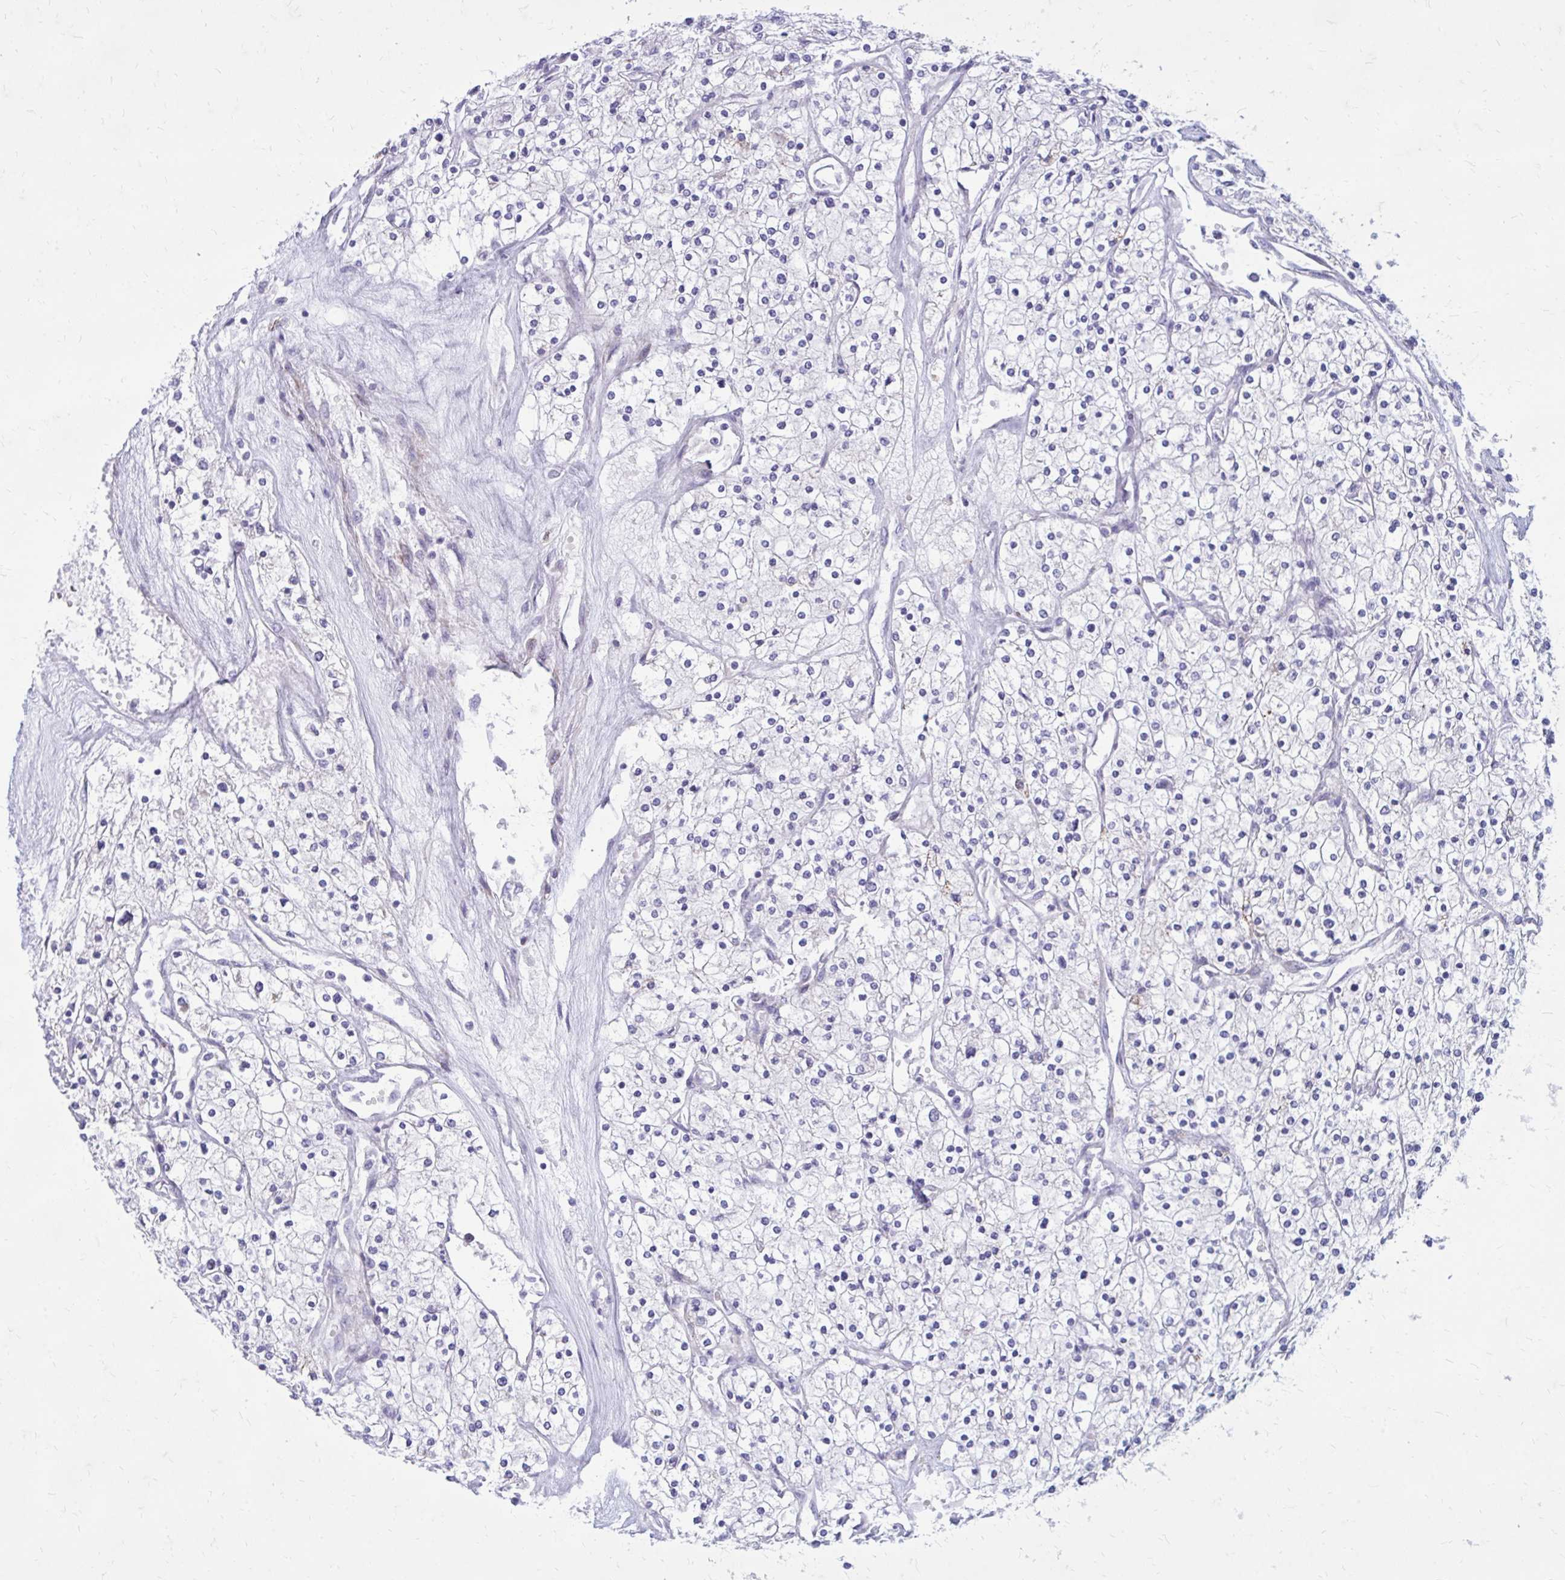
{"staining": {"intensity": "negative", "quantity": "none", "location": "none"}, "tissue": "renal cancer", "cell_type": "Tumor cells", "image_type": "cancer", "snomed": [{"axis": "morphology", "description": "Adenocarcinoma, NOS"}, {"axis": "topography", "description": "Kidney"}], "caption": "IHC photomicrograph of human renal cancer (adenocarcinoma) stained for a protein (brown), which demonstrates no positivity in tumor cells. Nuclei are stained in blue.", "gene": "GIGYF2", "patient": {"sex": "male", "age": 80}}